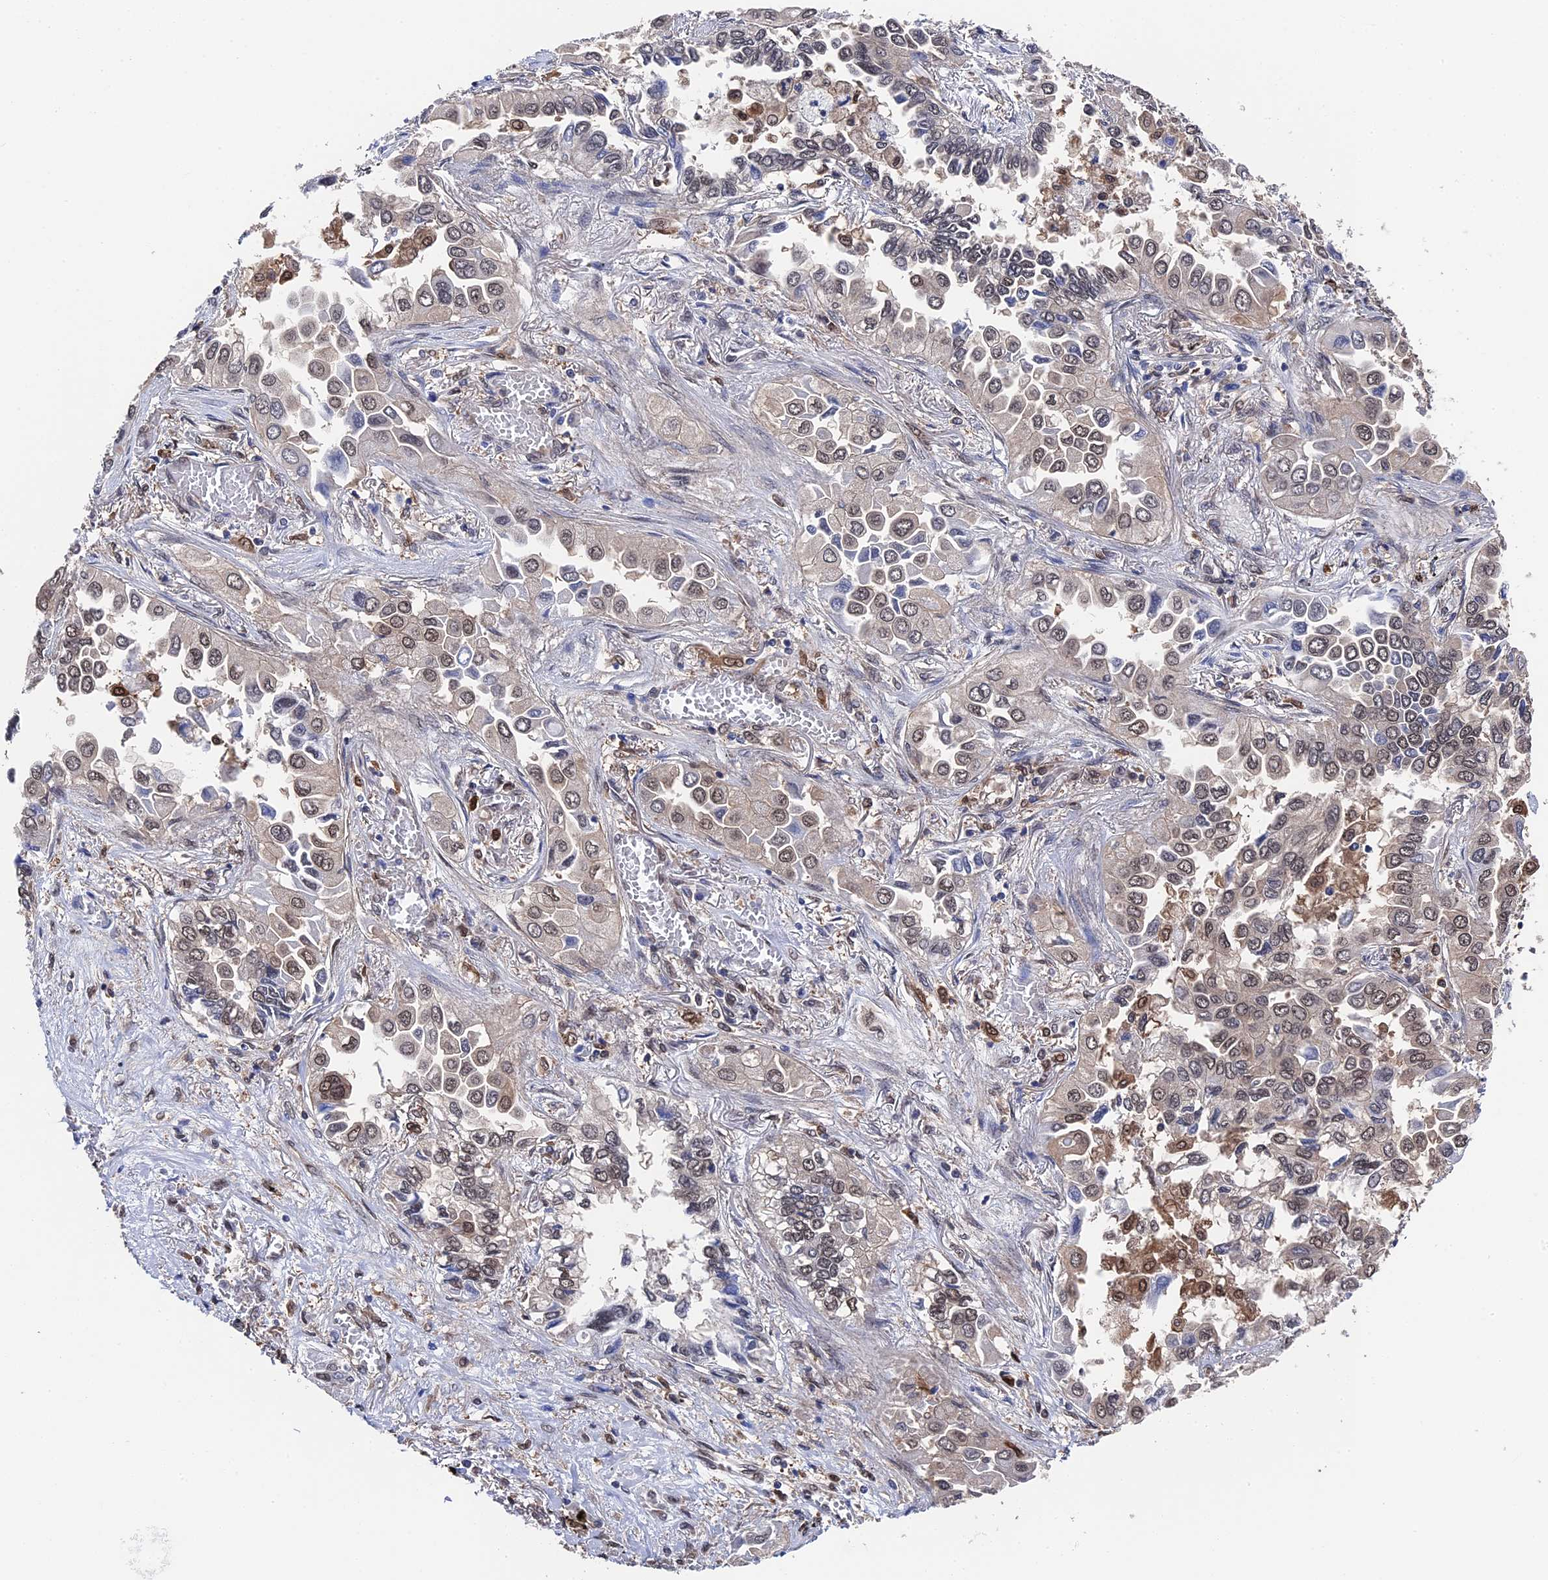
{"staining": {"intensity": "moderate", "quantity": "25%-75%", "location": "nuclear"}, "tissue": "lung cancer", "cell_type": "Tumor cells", "image_type": "cancer", "snomed": [{"axis": "morphology", "description": "Adenocarcinoma, NOS"}, {"axis": "topography", "description": "Lung"}], "caption": "This is a photomicrograph of immunohistochemistry staining of adenocarcinoma (lung), which shows moderate expression in the nuclear of tumor cells.", "gene": "RNH1", "patient": {"sex": "female", "age": 76}}